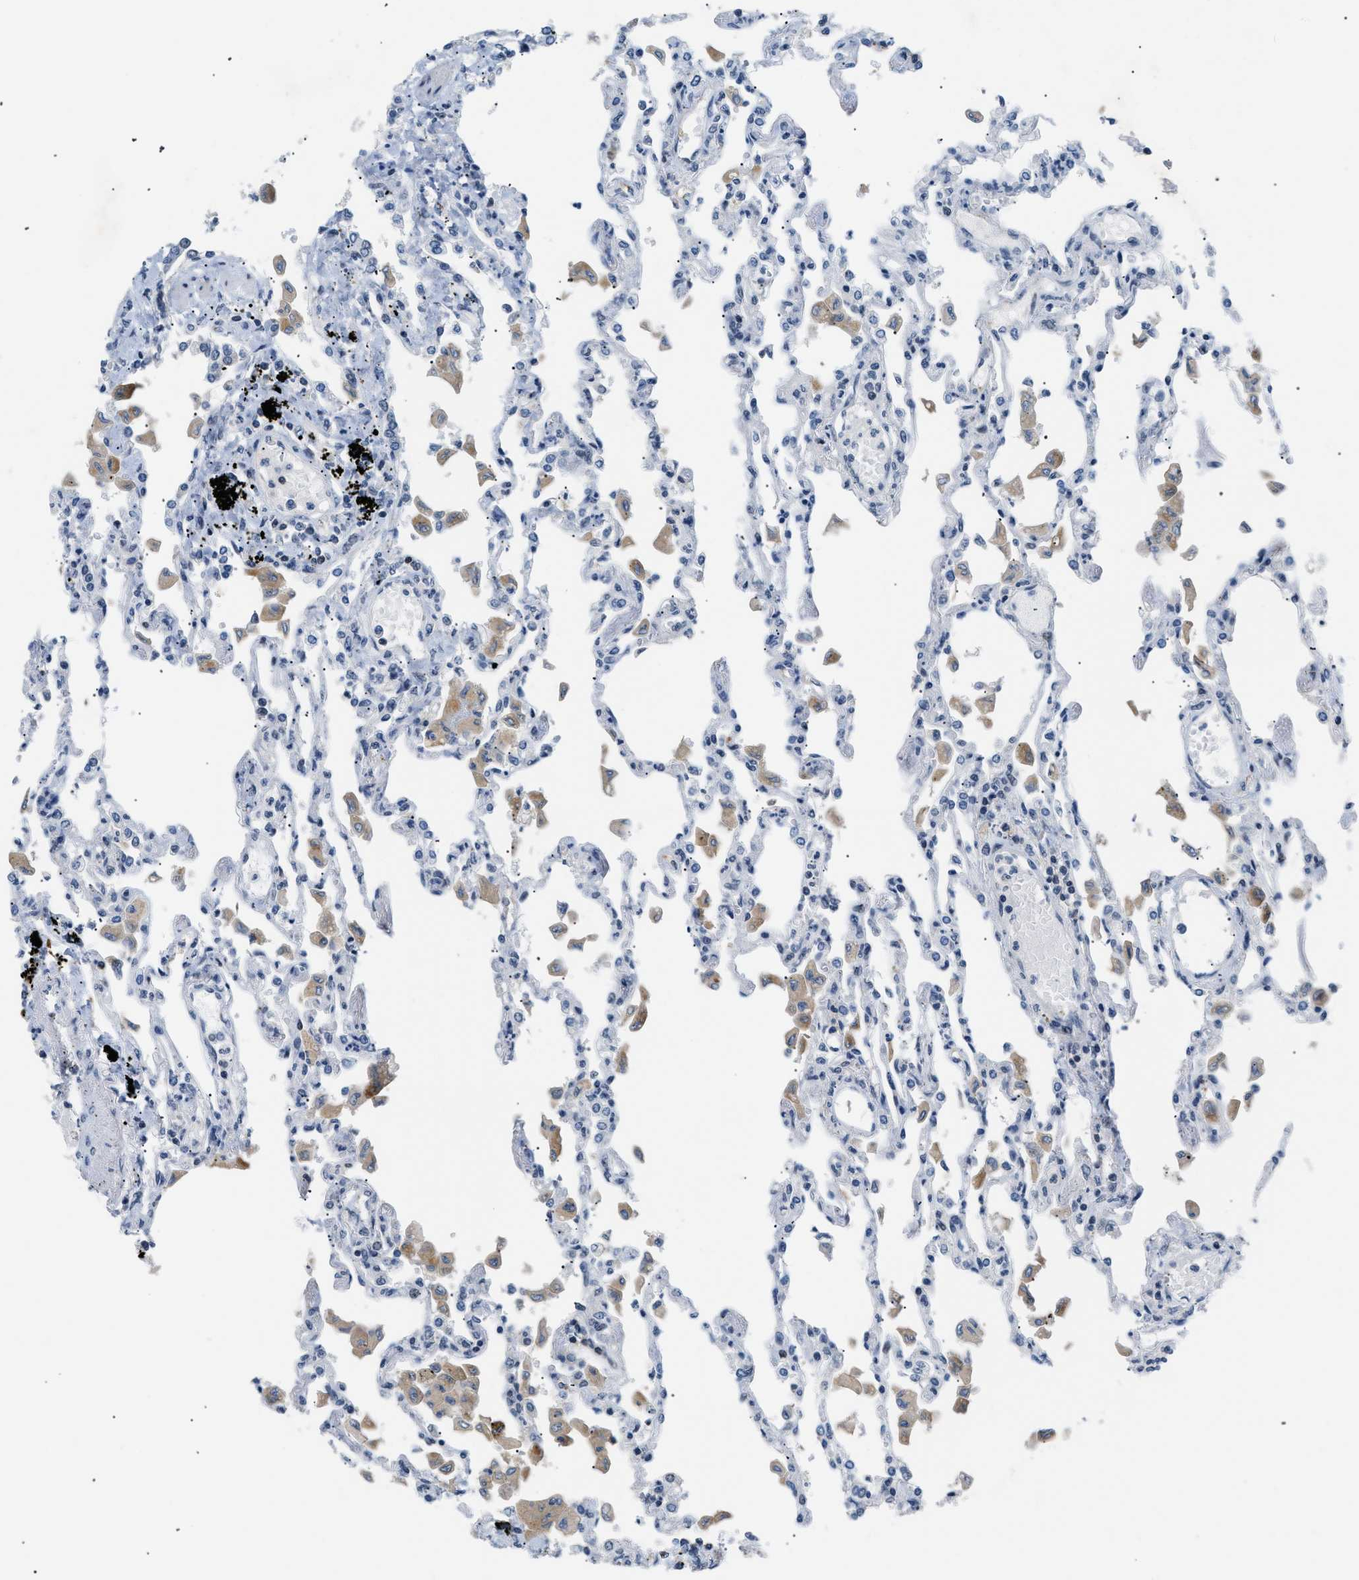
{"staining": {"intensity": "negative", "quantity": "none", "location": "none"}, "tissue": "lung", "cell_type": "Alveolar cells", "image_type": "normal", "snomed": [{"axis": "morphology", "description": "Normal tissue, NOS"}, {"axis": "topography", "description": "Bronchus"}, {"axis": "topography", "description": "Lung"}], "caption": "High power microscopy histopathology image of an IHC micrograph of benign lung, revealing no significant expression in alveolar cells.", "gene": "KCNC3", "patient": {"sex": "female", "age": 49}}